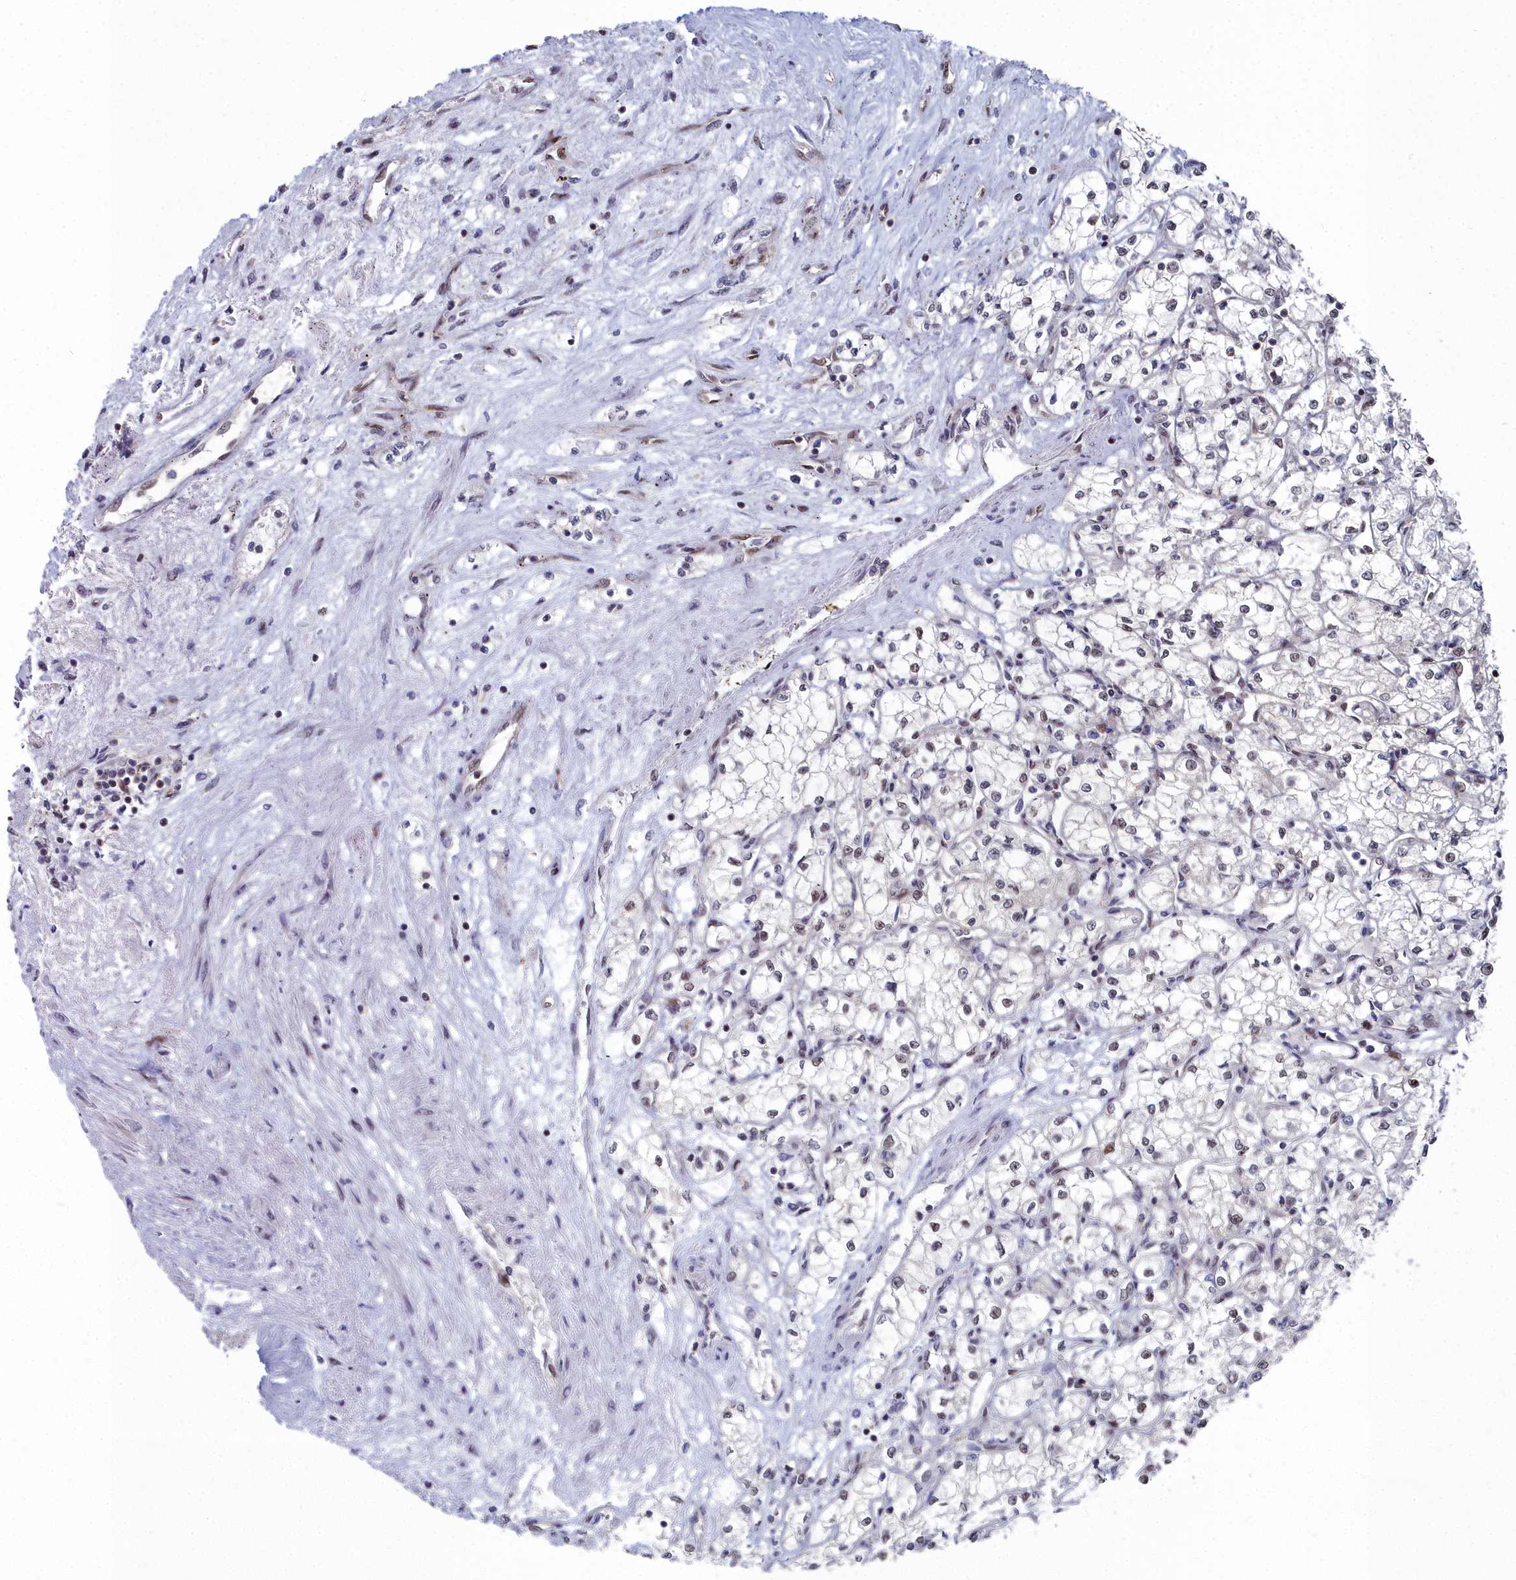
{"staining": {"intensity": "weak", "quantity": "<25%", "location": "nuclear"}, "tissue": "renal cancer", "cell_type": "Tumor cells", "image_type": "cancer", "snomed": [{"axis": "morphology", "description": "Adenocarcinoma, NOS"}, {"axis": "topography", "description": "Kidney"}], "caption": "Renal cancer was stained to show a protein in brown. There is no significant expression in tumor cells.", "gene": "RPS27A", "patient": {"sex": "male", "age": 59}}